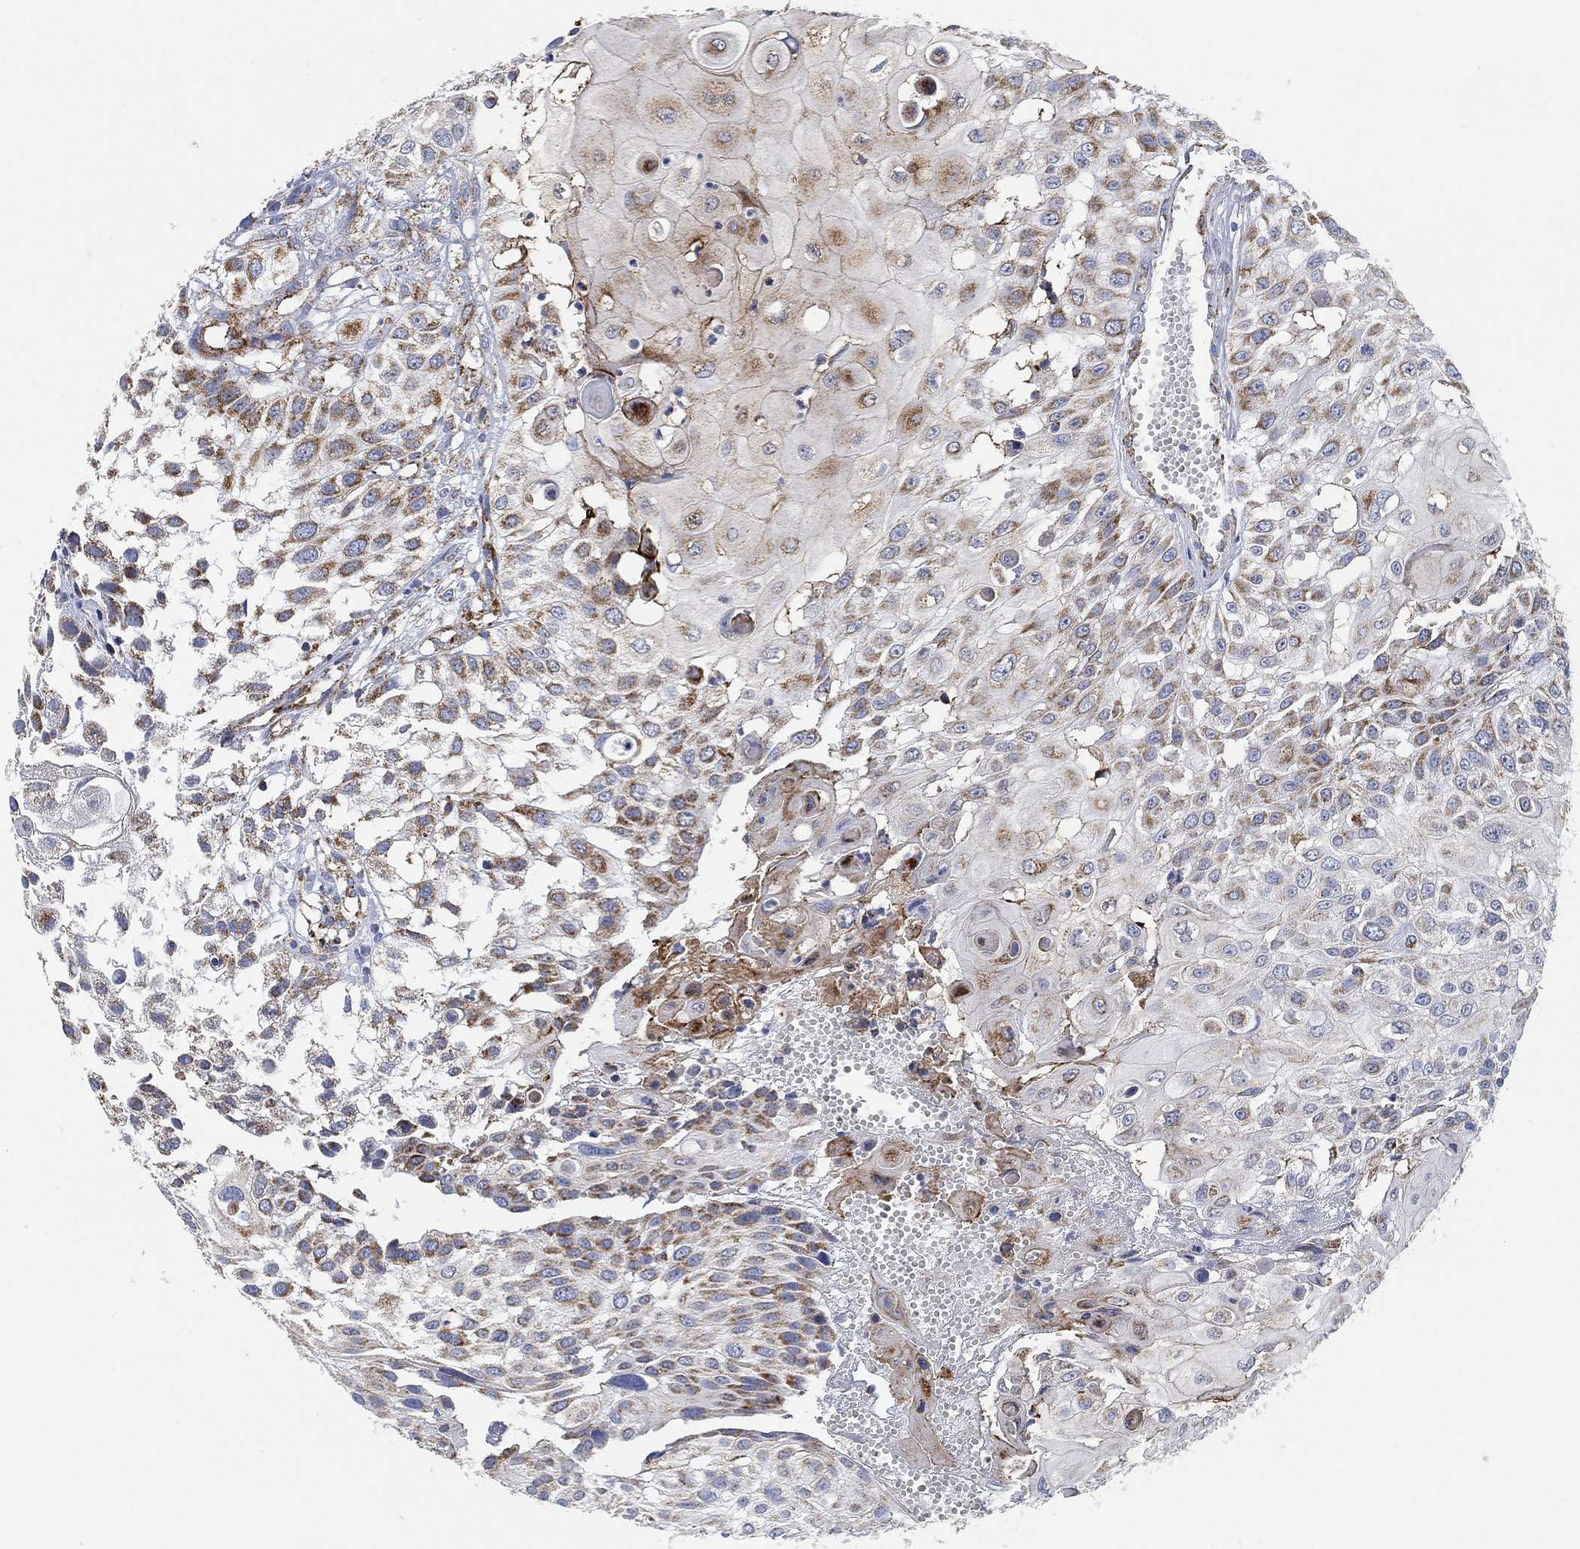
{"staining": {"intensity": "moderate", "quantity": "25%-75%", "location": "cytoplasmic/membranous"}, "tissue": "urothelial cancer", "cell_type": "Tumor cells", "image_type": "cancer", "snomed": [{"axis": "morphology", "description": "Urothelial carcinoma, High grade"}, {"axis": "topography", "description": "Urinary bladder"}], "caption": "DAB immunohistochemical staining of human urothelial cancer demonstrates moderate cytoplasmic/membranous protein expression in approximately 25%-75% of tumor cells.", "gene": "NDUFS3", "patient": {"sex": "female", "age": 79}}